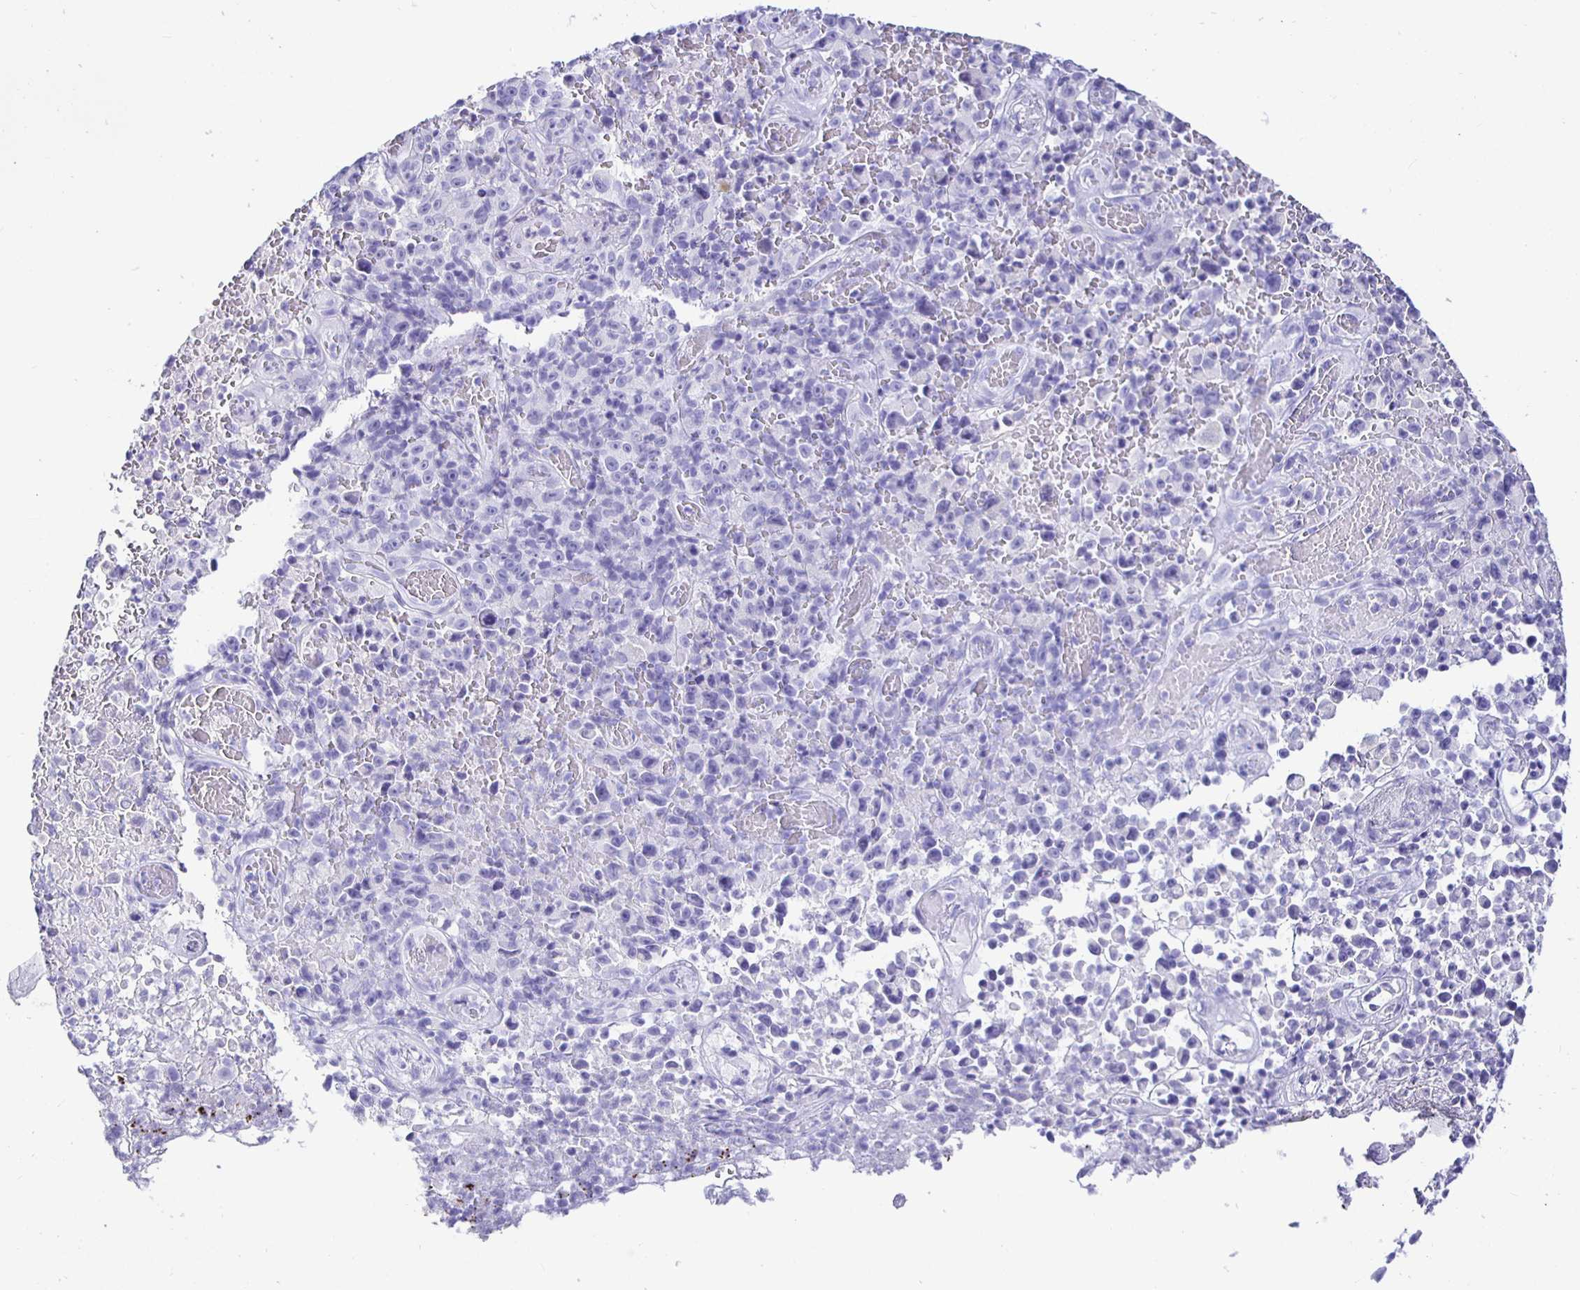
{"staining": {"intensity": "negative", "quantity": "none", "location": "none"}, "tissue": "melanoma", "cell_type": "Tumor cells", "image_type": "cancer", "snomed": [{"axis": "morphology", "description": "Malignant melanoma, NOS"}, {"axis": "topography", "description": "Skin"}], "caption": "The image displays no staining of tumor cells in melanoma.", "gene": "UMOD", "patient": {"sex": "female", "age": 82}}